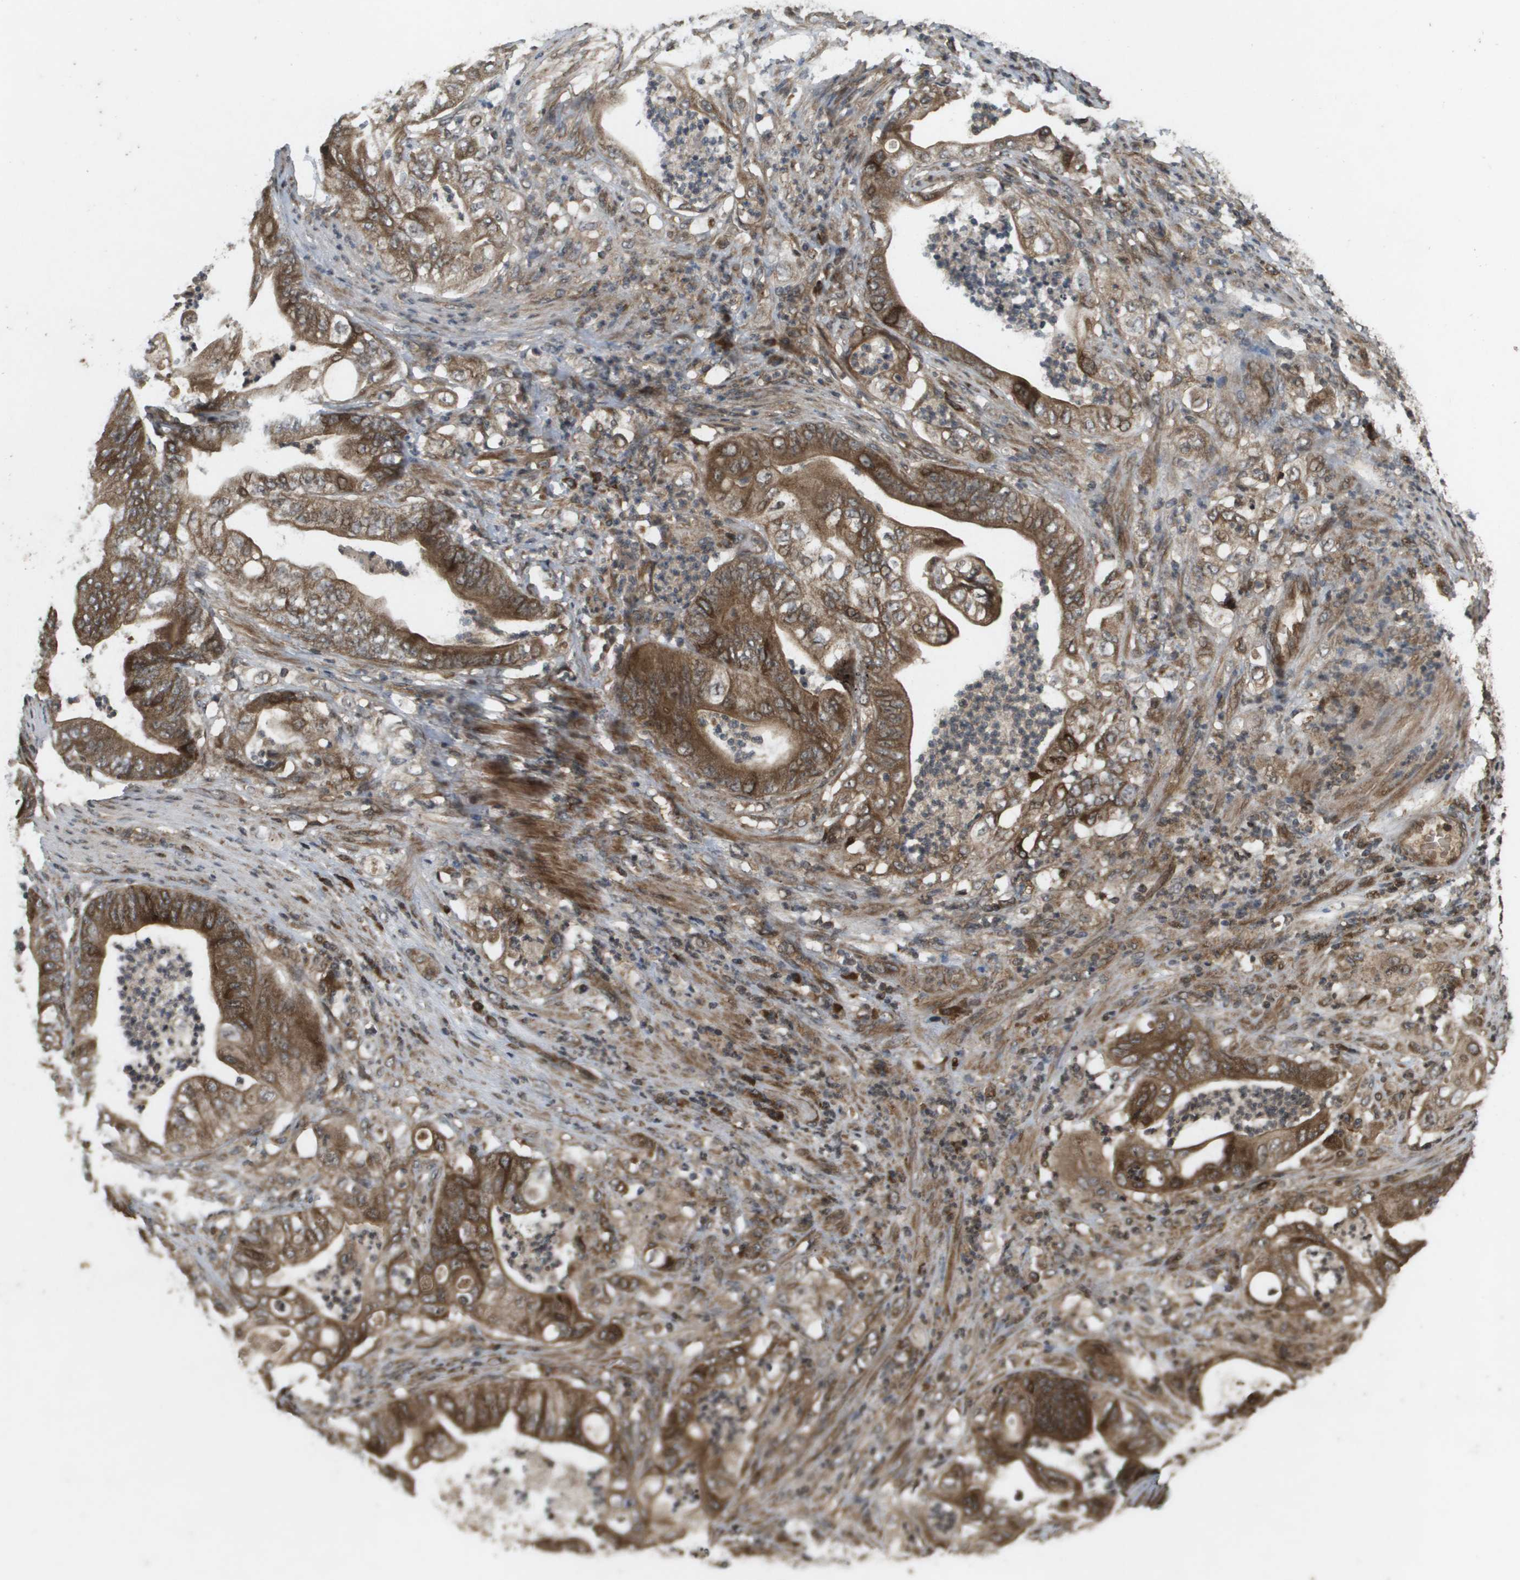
{"staining": {"intensity": "strong", "quantity": ">75%", "location": "cytoplasmic/membranous"}, "tissue": "stomach cancer", "cell_type": "Tumor cells", "image_type": "cancer", "snomed": [{"axis": "morphology", "description": "Adenocarcinoma, NOS"}, {"axis": "topography", "description": "Stomach"}], "caption": "Immunohistochemical staining of human stomach adenocarcinoma reveals strong cytoplasmic/membranous protein expression in approximately >75% of tumor cells. (Stains: DAB in brown, nuclei in blue, Microscopy: brightfield microscopy at high magnification).", "gene": "KIF11", "patient": {"sex": "female", "age": 73}}